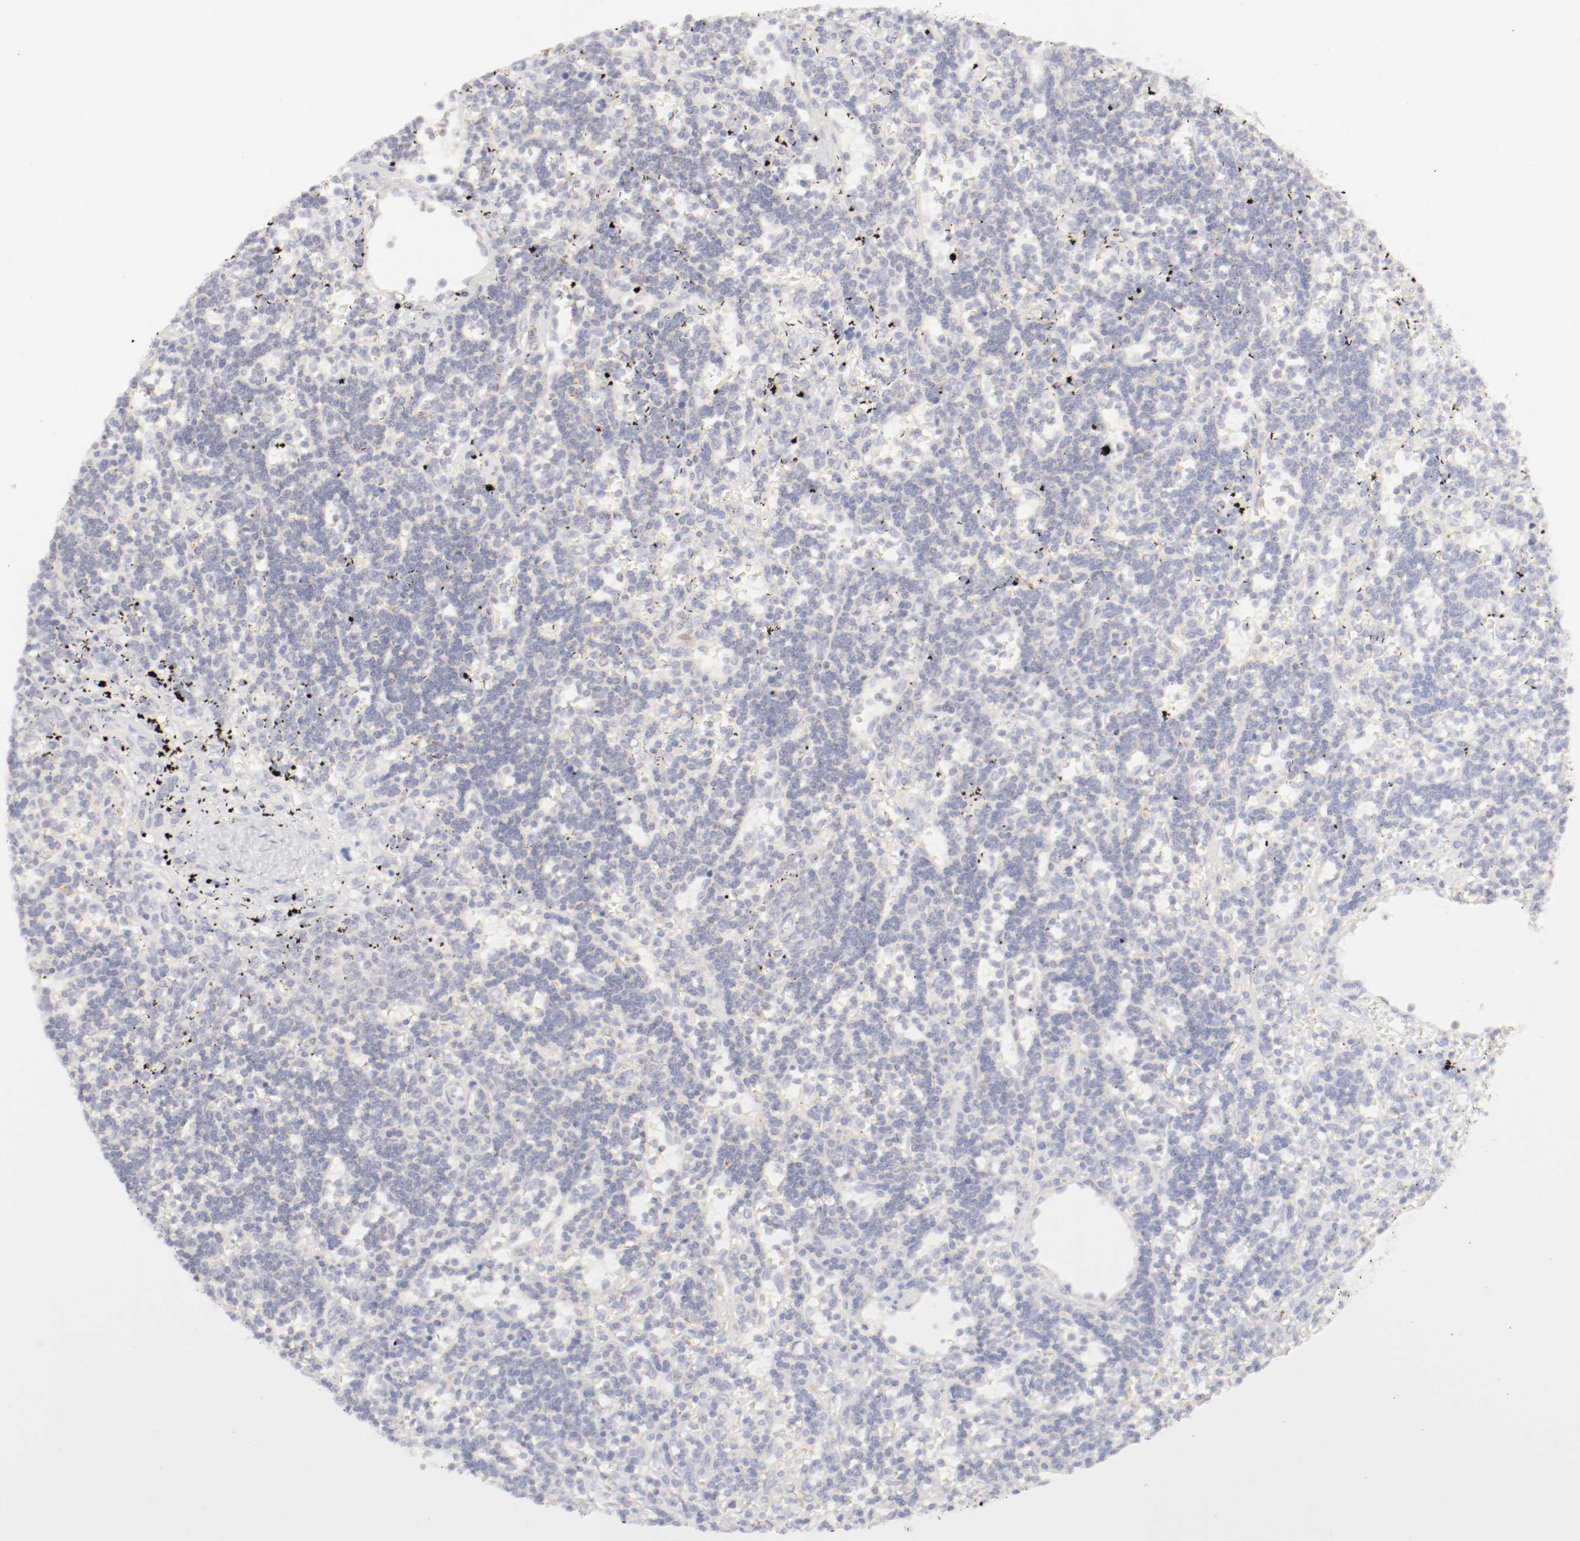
{"staining": {"intensity": "moderate", "quantity": ">75%", "location": "cytoplasmic/membranous,nuclear"}, "tissue": "lymphoma", "cell_type": "Tumor cells", "image_type": "cancer", "snomed": [{"axis": "morphology", "description": "Malignant lymphoma, non-Hodgkin's type, Low grade"}, {"axis": "topography", "description": "Spleen"}], "caption": "Approximately >75% of tumor cells in malignant lymphoma, non-Hodgkin's type (low-grade) demonstrate moderate cytoplasmic/membranous and nuclear protein staining as visualized by brown immunohistochemical staining.", "gene": "KIF2A", "patient": {"sex": "male", "age": 60}}